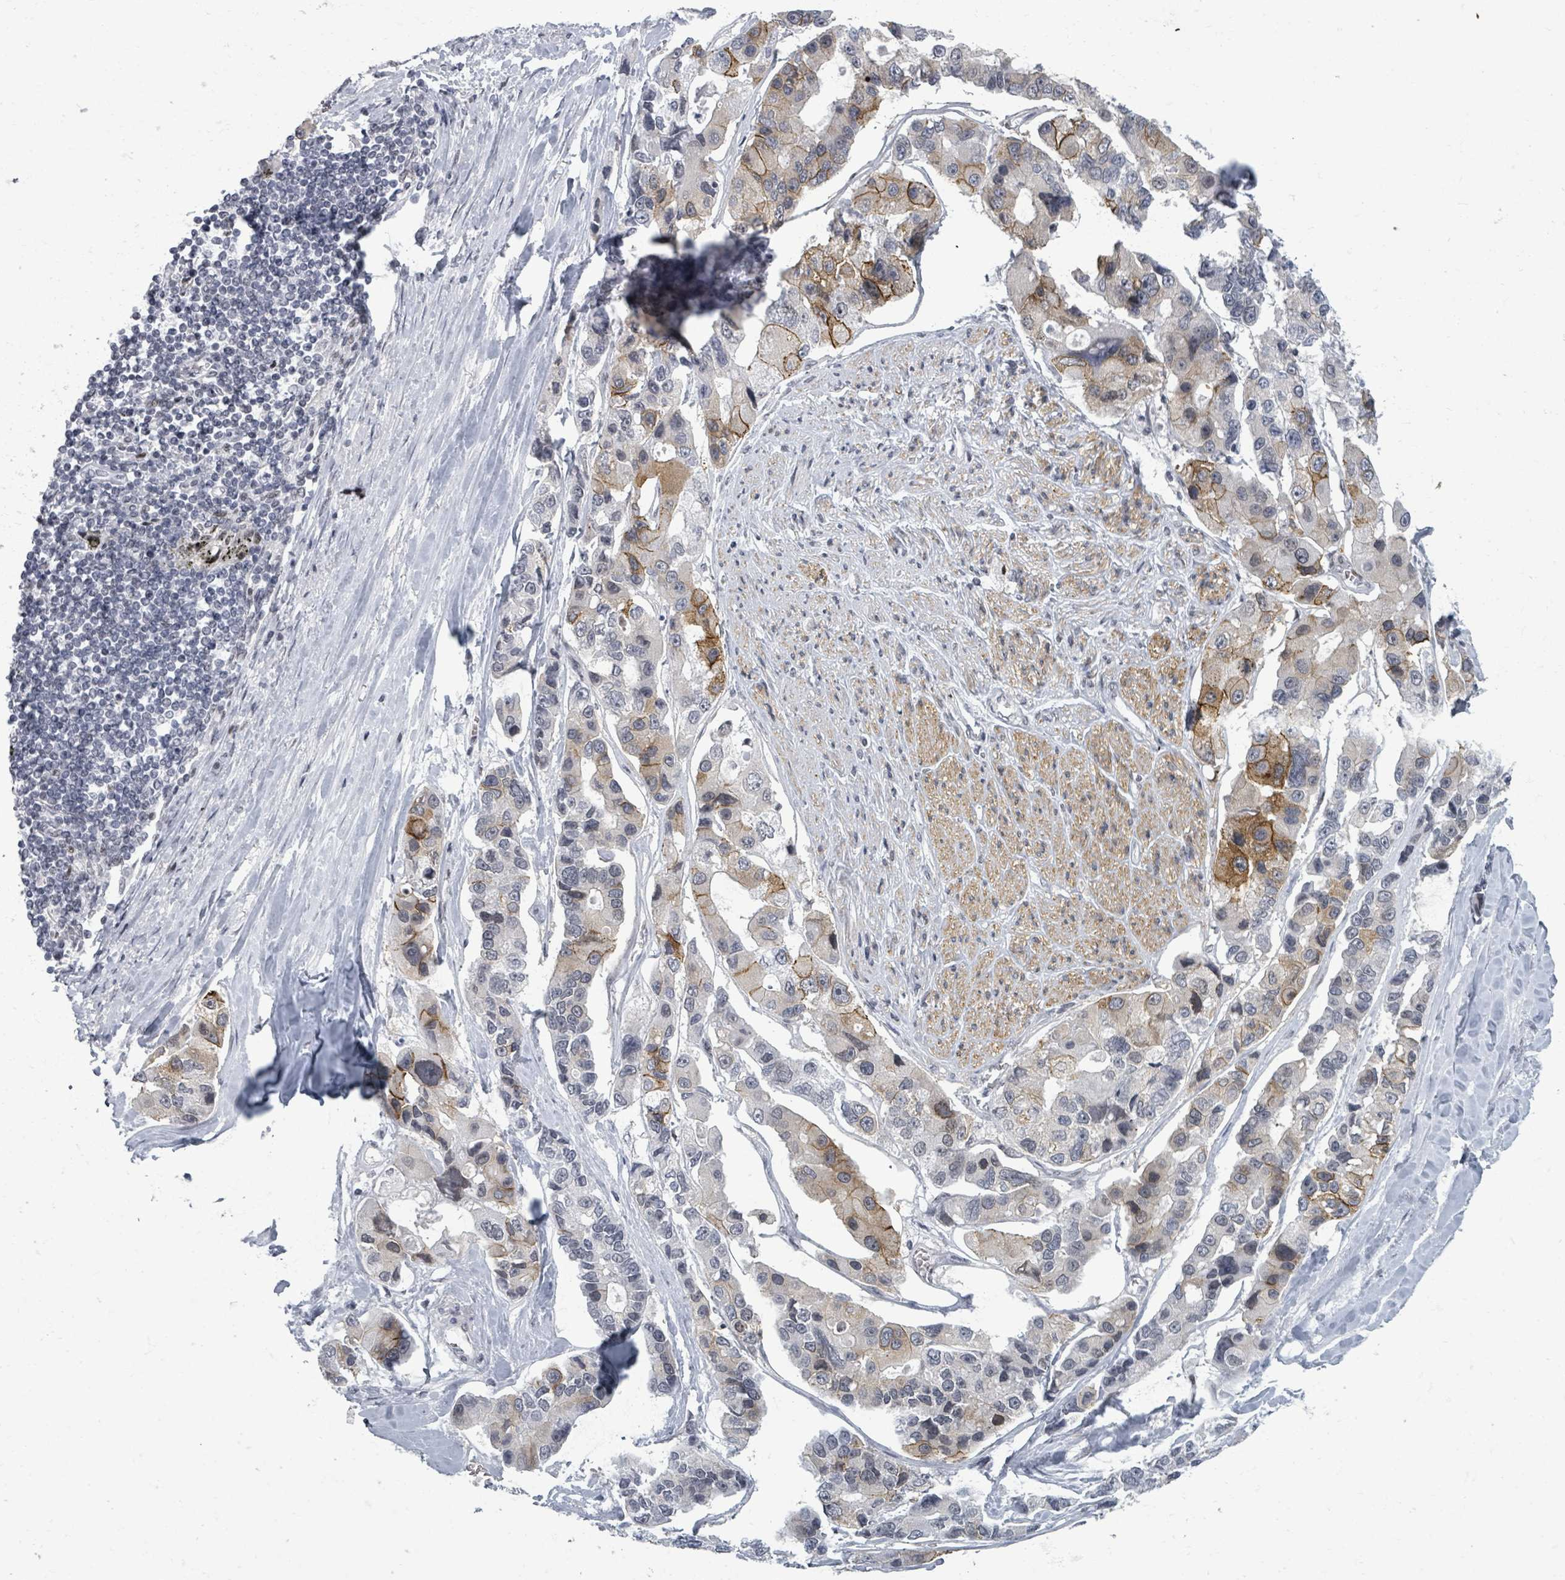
{"staining": {"intensity": "moderate", "quantity": "<25%", "location": "cytoplasmic/membranous"}, "tissue": "lung cancer", "cell_type": "Tumor cells", "image_type": "cancer", "snomed": [{"axis": "morphology", "description": "Adenocarcinoma, NOS"}, {"axis": "topography", "description": "Lung"}], "caption": "This micrograph displays adenocarcinoma (lung) stained with IHC to label a protein in brown. The cytoplasmic/membranous of tumor cells show moderate positivity for the protein. Nuclei are counter-stained blue.", "gene": "ERCC5", "patient": {"sex": "female", "age": 54}}